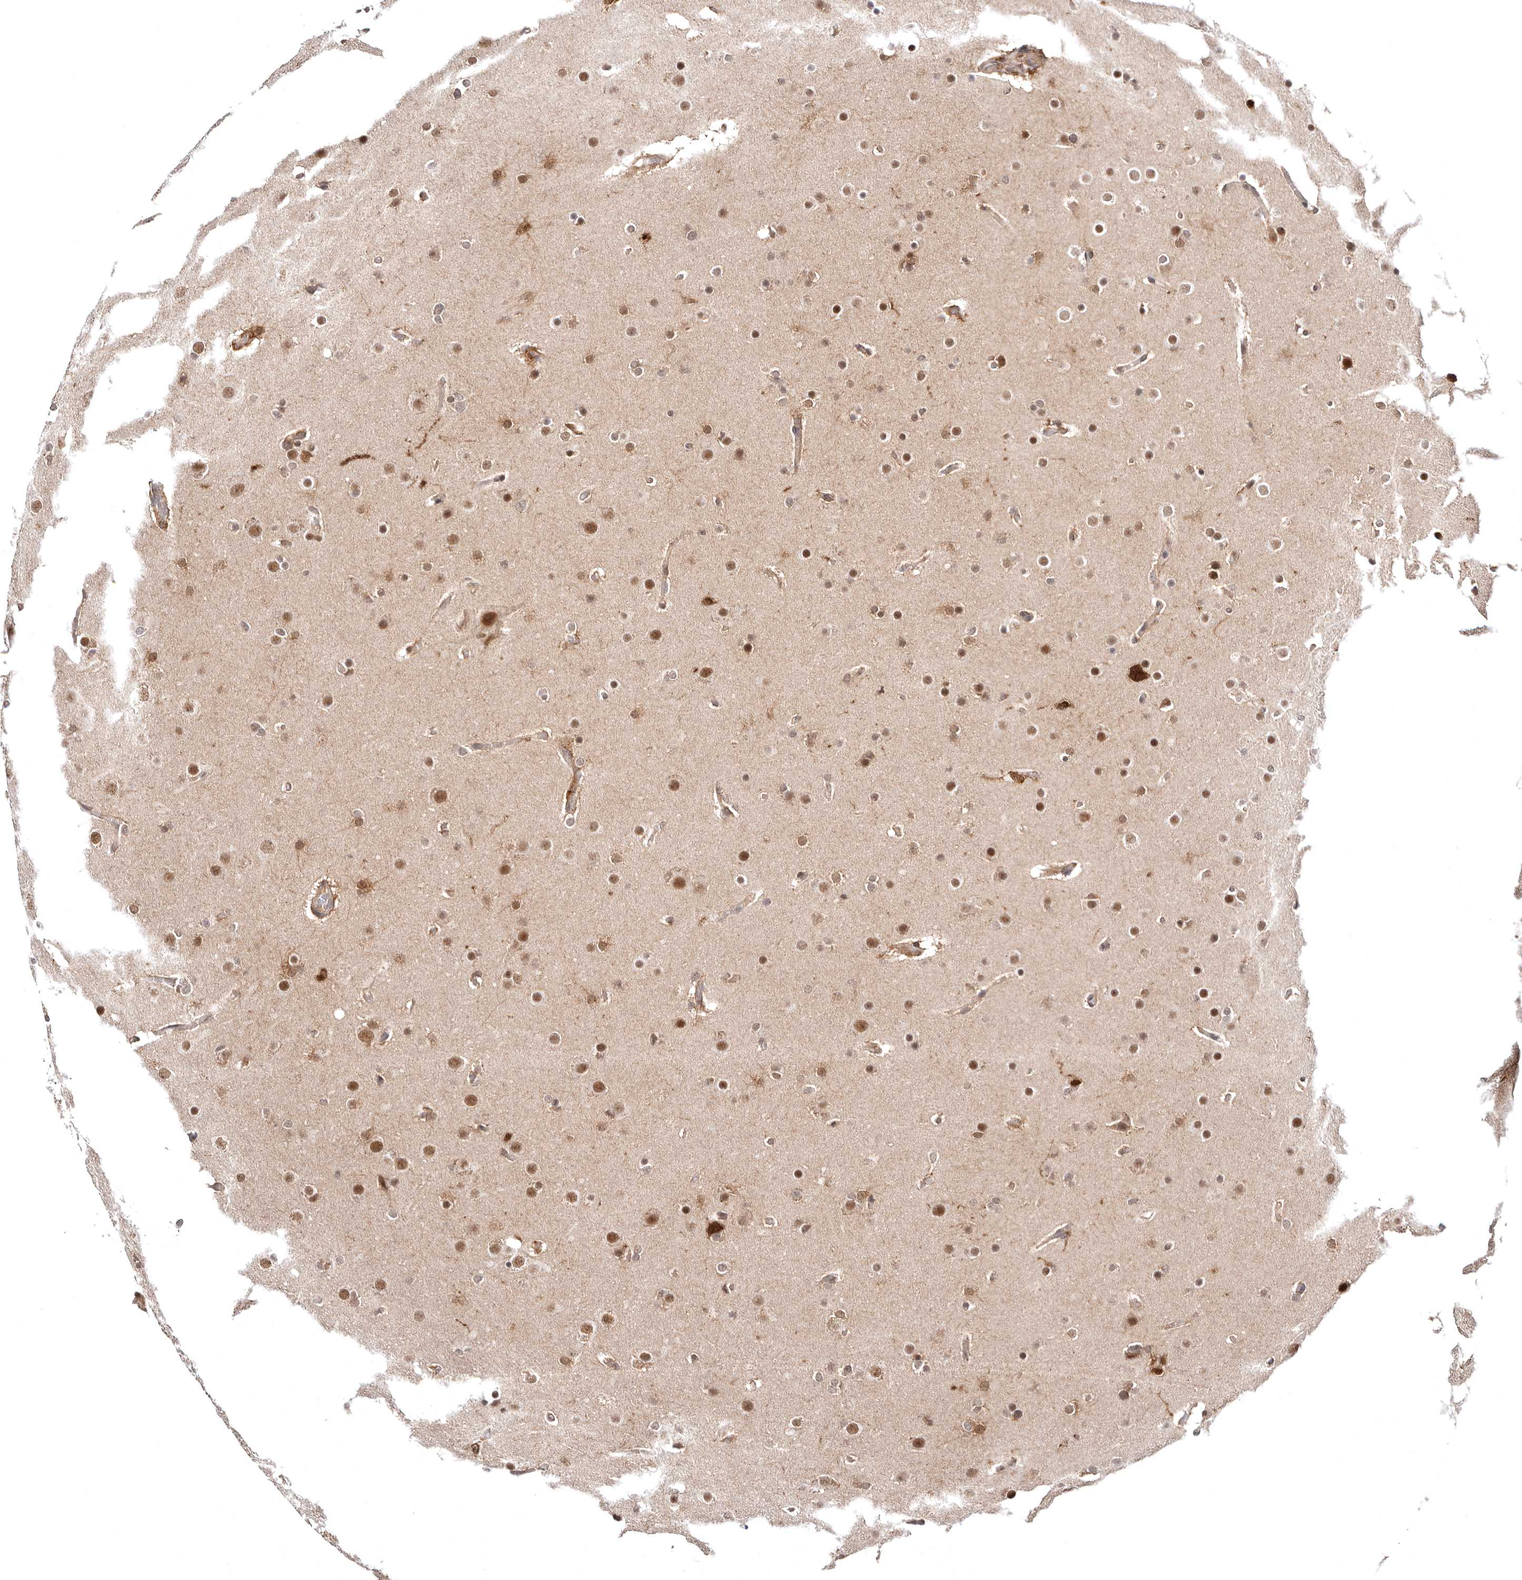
{"staining": {"intensity": "moderate", "quantity": "25%-75%", "location": "cytoplasmic/membranous,nuclear"}, "tissue": "glioma", "cell_type": "Tumor cells", "image_type": "cancer", "snomed": [{"axis": "morphology", "description": "Glioma, malignant, High grade"}, {"axis": "topography", "description": "Cerebral cortex"}], "caption": "The immunohistochemical stain labels moderate cytoplasmic/membranous and nuclear positivity in tumor cells of malignant high-grade glioma tissue.", "gene": "MED8", "patient": {"sex": "female", "age": 36}}